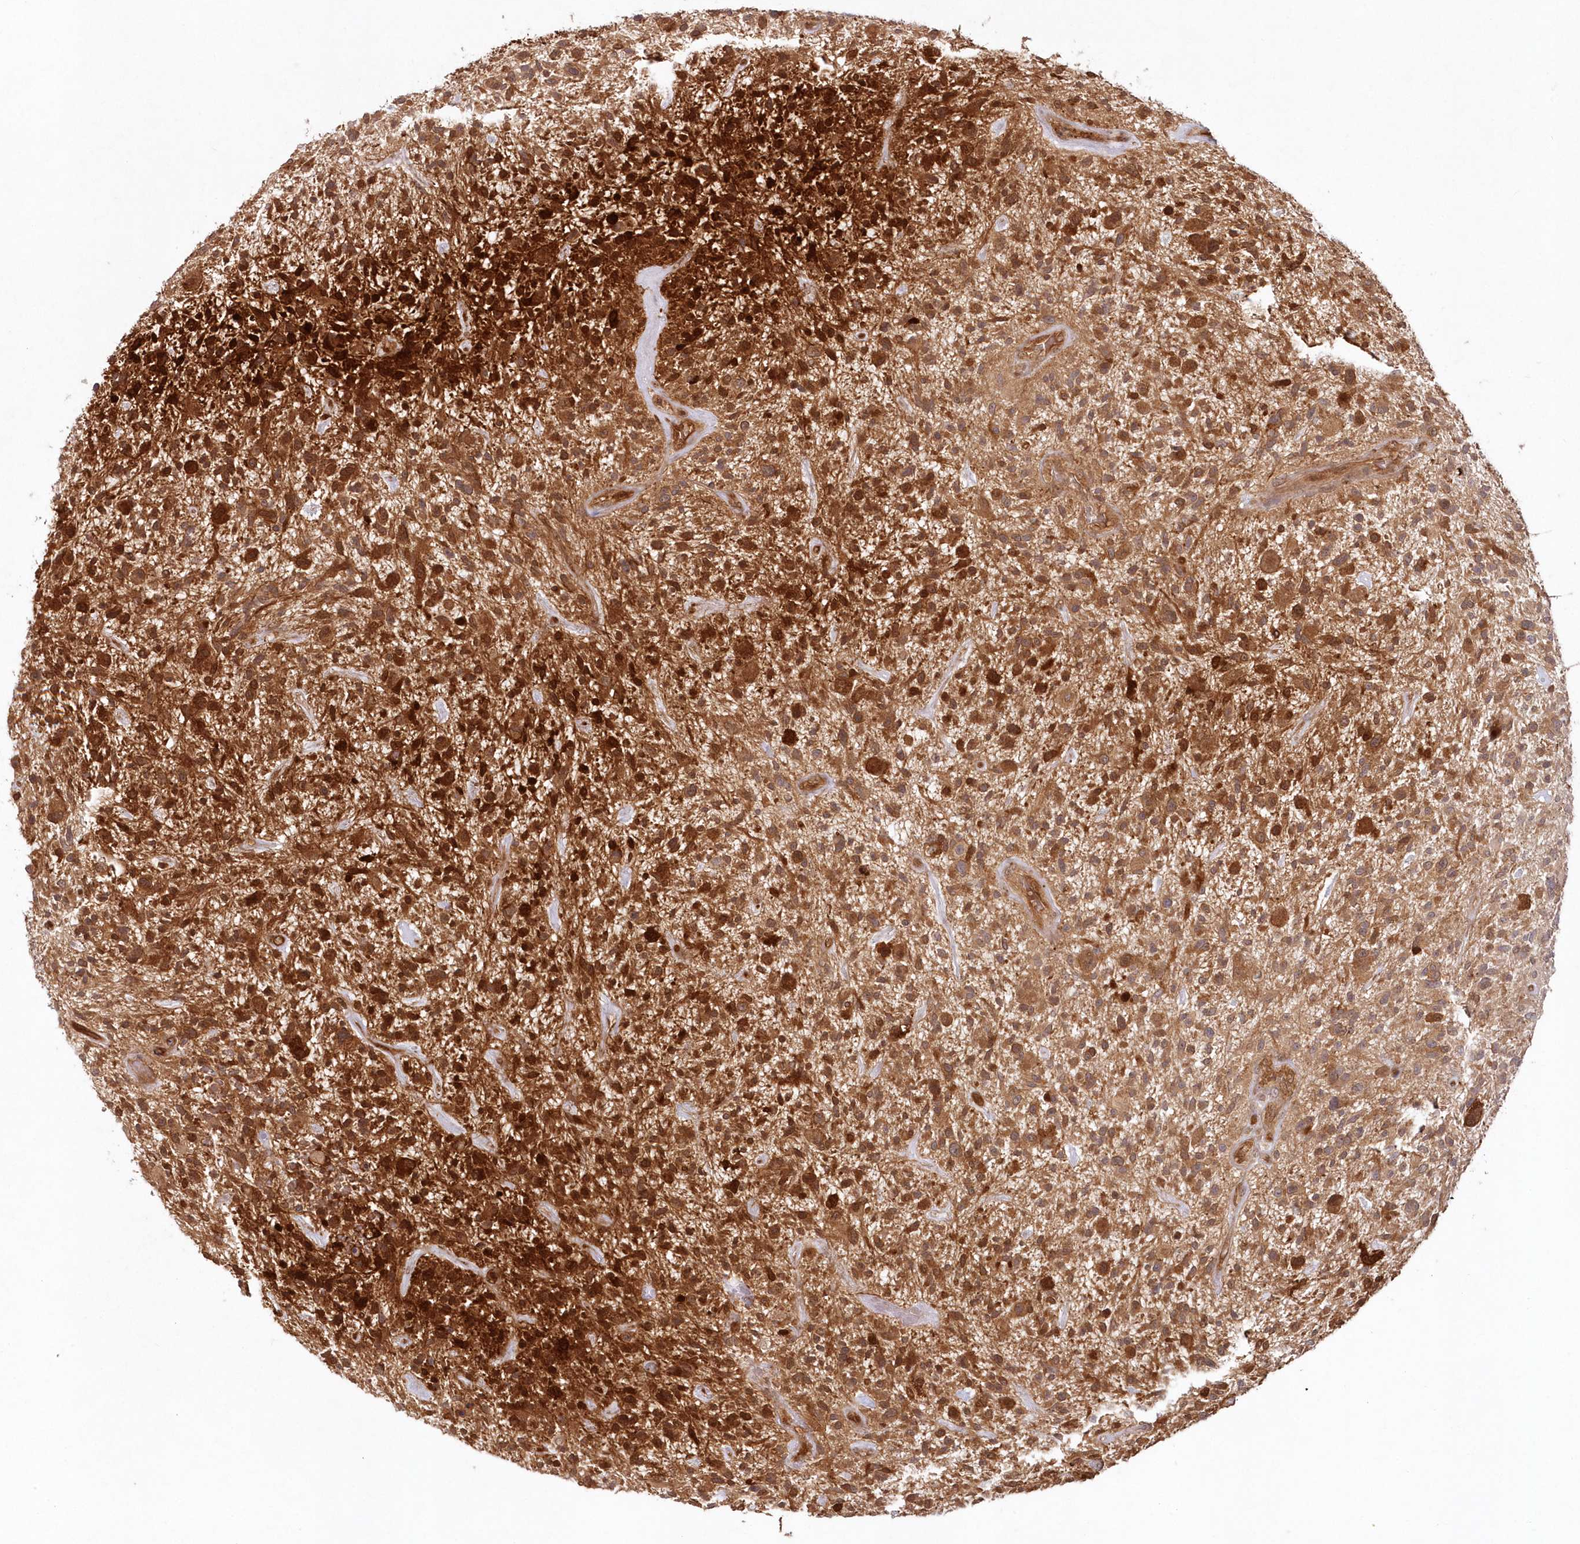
{"staining": {"intensity": "strong", "quantity": ">75%", "location": "cytoplasmic/membranous"}, "tissue": "glioma", "cell_type": "Tumor cells", "image_type": "cancer", "snomed": [{"axis": "morphology", "description": "Glioma, malignant, High grade"}, {"axis": "topography", "description": "Brain"}], "caption": "Malignant glioma (high-grade) stained for a protein displays strong cytoplasmic/membranous positivity in tumor cells.", "gene": "GBE1", "patient": {"sex": "male", "age": 47}}